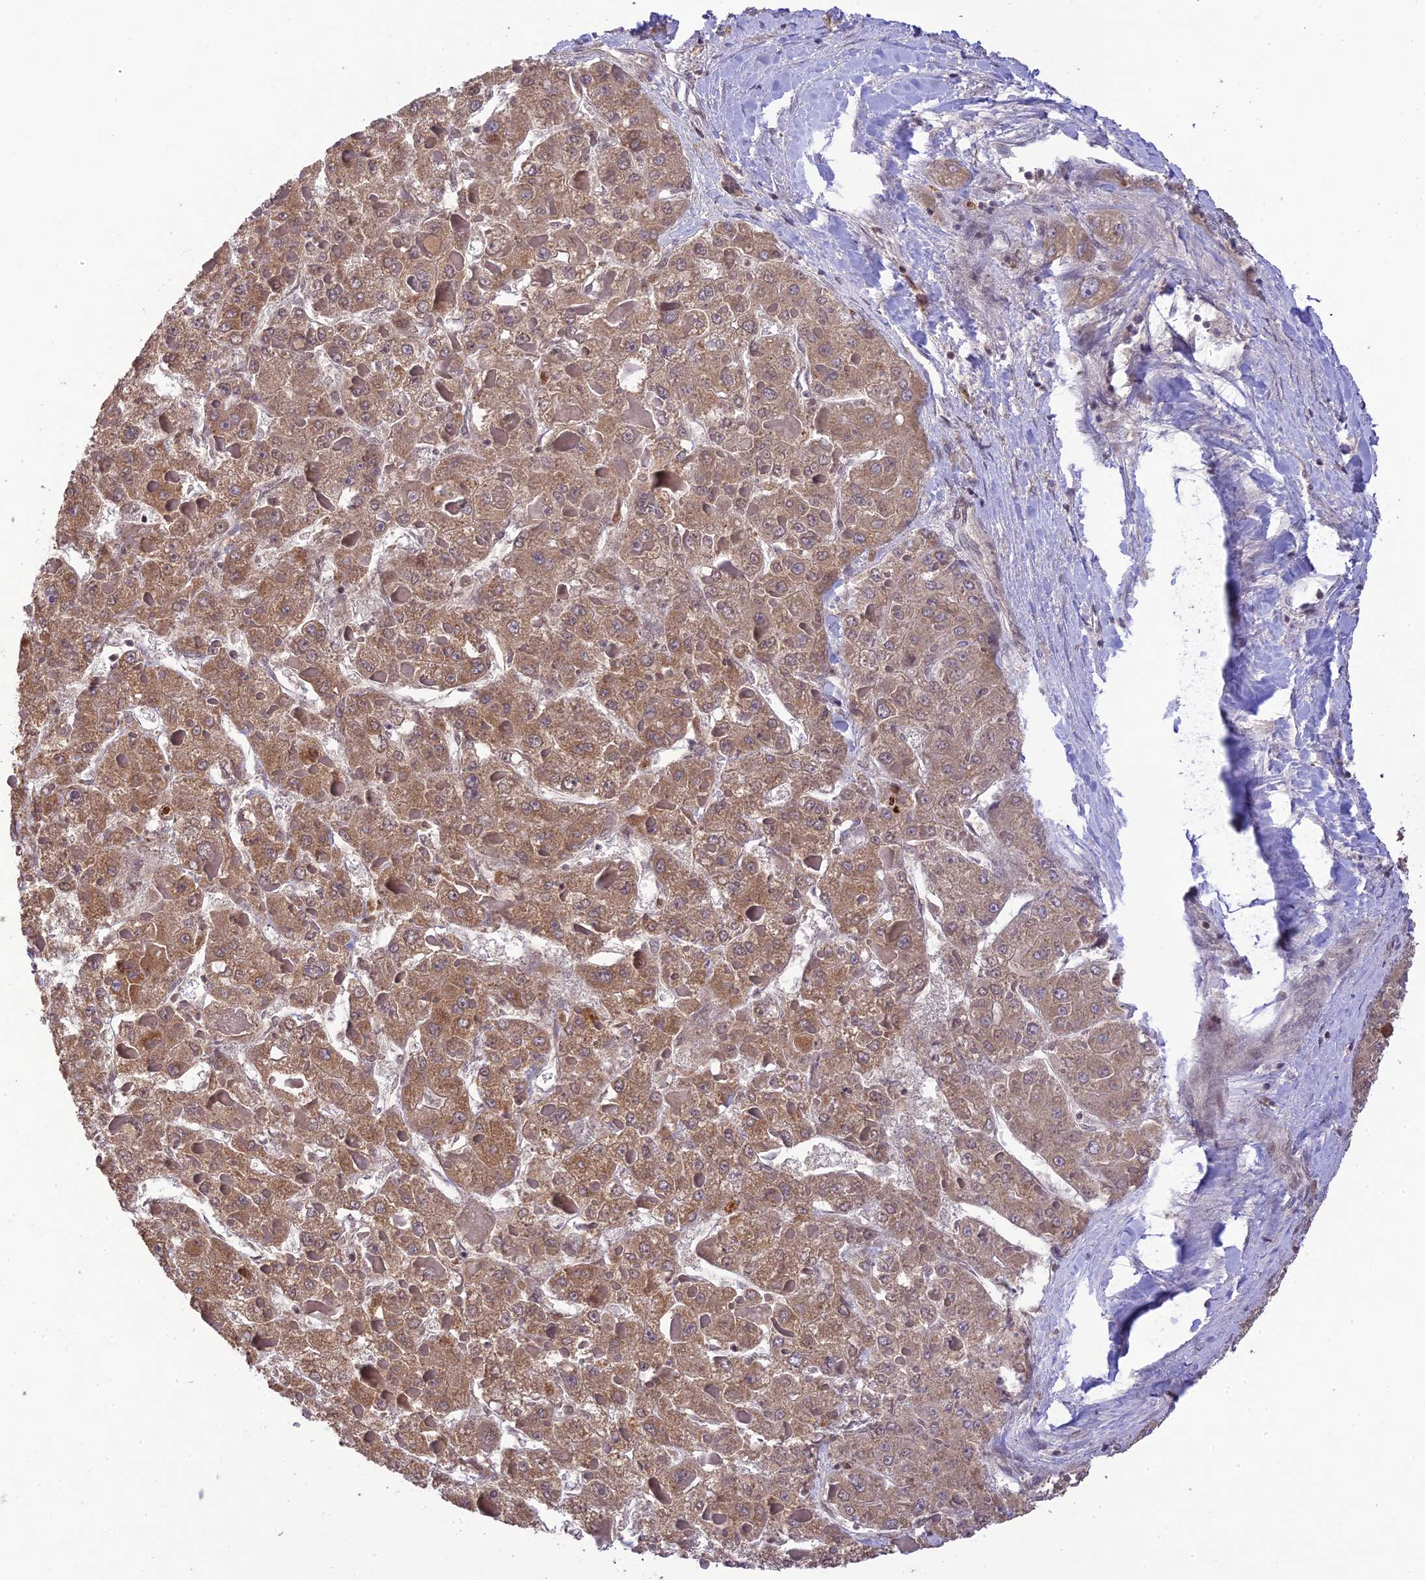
{"staining": {"intensity": "moderate", "quantity": ">75%", "location": "cytoplasmic/membranous"}, "tissue": "liver cancer", "cell_type": "Tumor cells", "image_type": "cancer", "snomed": [{"axis": "morphology", "description": "Carcinoma, Hepatocellular, NOS"}, {"axis": "topography", "description": "Liver"}], "caption": "Liver hepatocellular carcinoma stained for a protein exhibits moderate cytoplasmic/membranous positivity in tumor cells.", "gene": "TEKT1", "patient": {"sex": "female", "age": 73}}